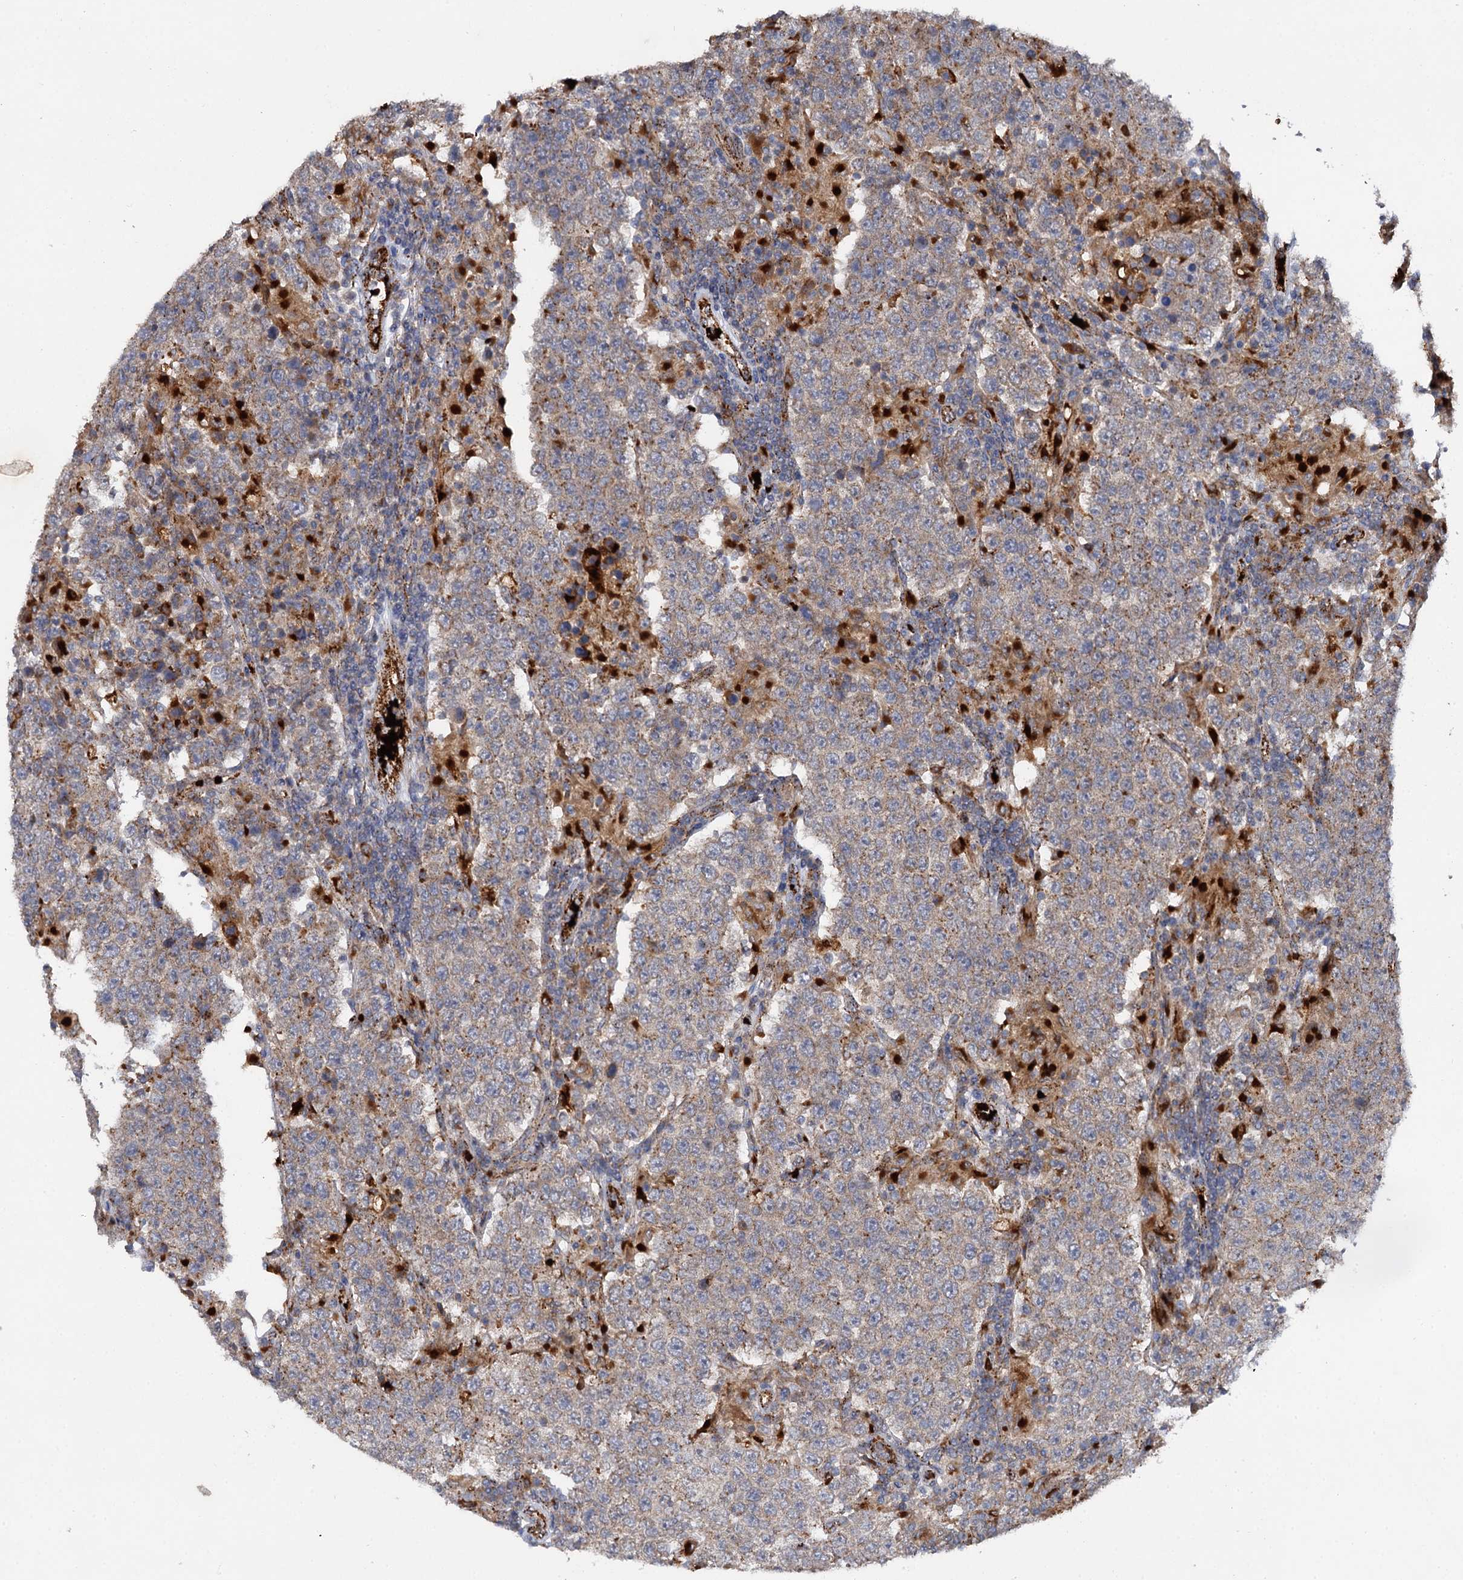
{"staining": {"intensity": "weak", "quantity": "25%-75%", "location": "cytoplasmic/membranous"}, "tissue": "testis cancer", "cell_type": "Tumor cells", "image_type": "cancer", "snomed": [{"axis": "morphology", "description": "Normal tissue, NOS"}, {"axis": "morphology", "description": "Urothelial carcinoma, High grade"}, {"axis": "morphology", "description": "Seminoma, NOS"}, {"axis": "morphology", "description": "Carcinoma, Embryonal, NOS"}, {"axis": "topography", "description": "Urinary bladder"}, {"axis": "topography", "description": "Testis"}], "caption": "This photomicrograph reveals testis cancer stained with IHC to label a protein in brown. The cytoplasmic/membranous of tumor cells show weak positivity for the protein. Nuclei are counter-stained blue.", "gene": "GBA1", "patient": {"sex": "male", "age": 41}}